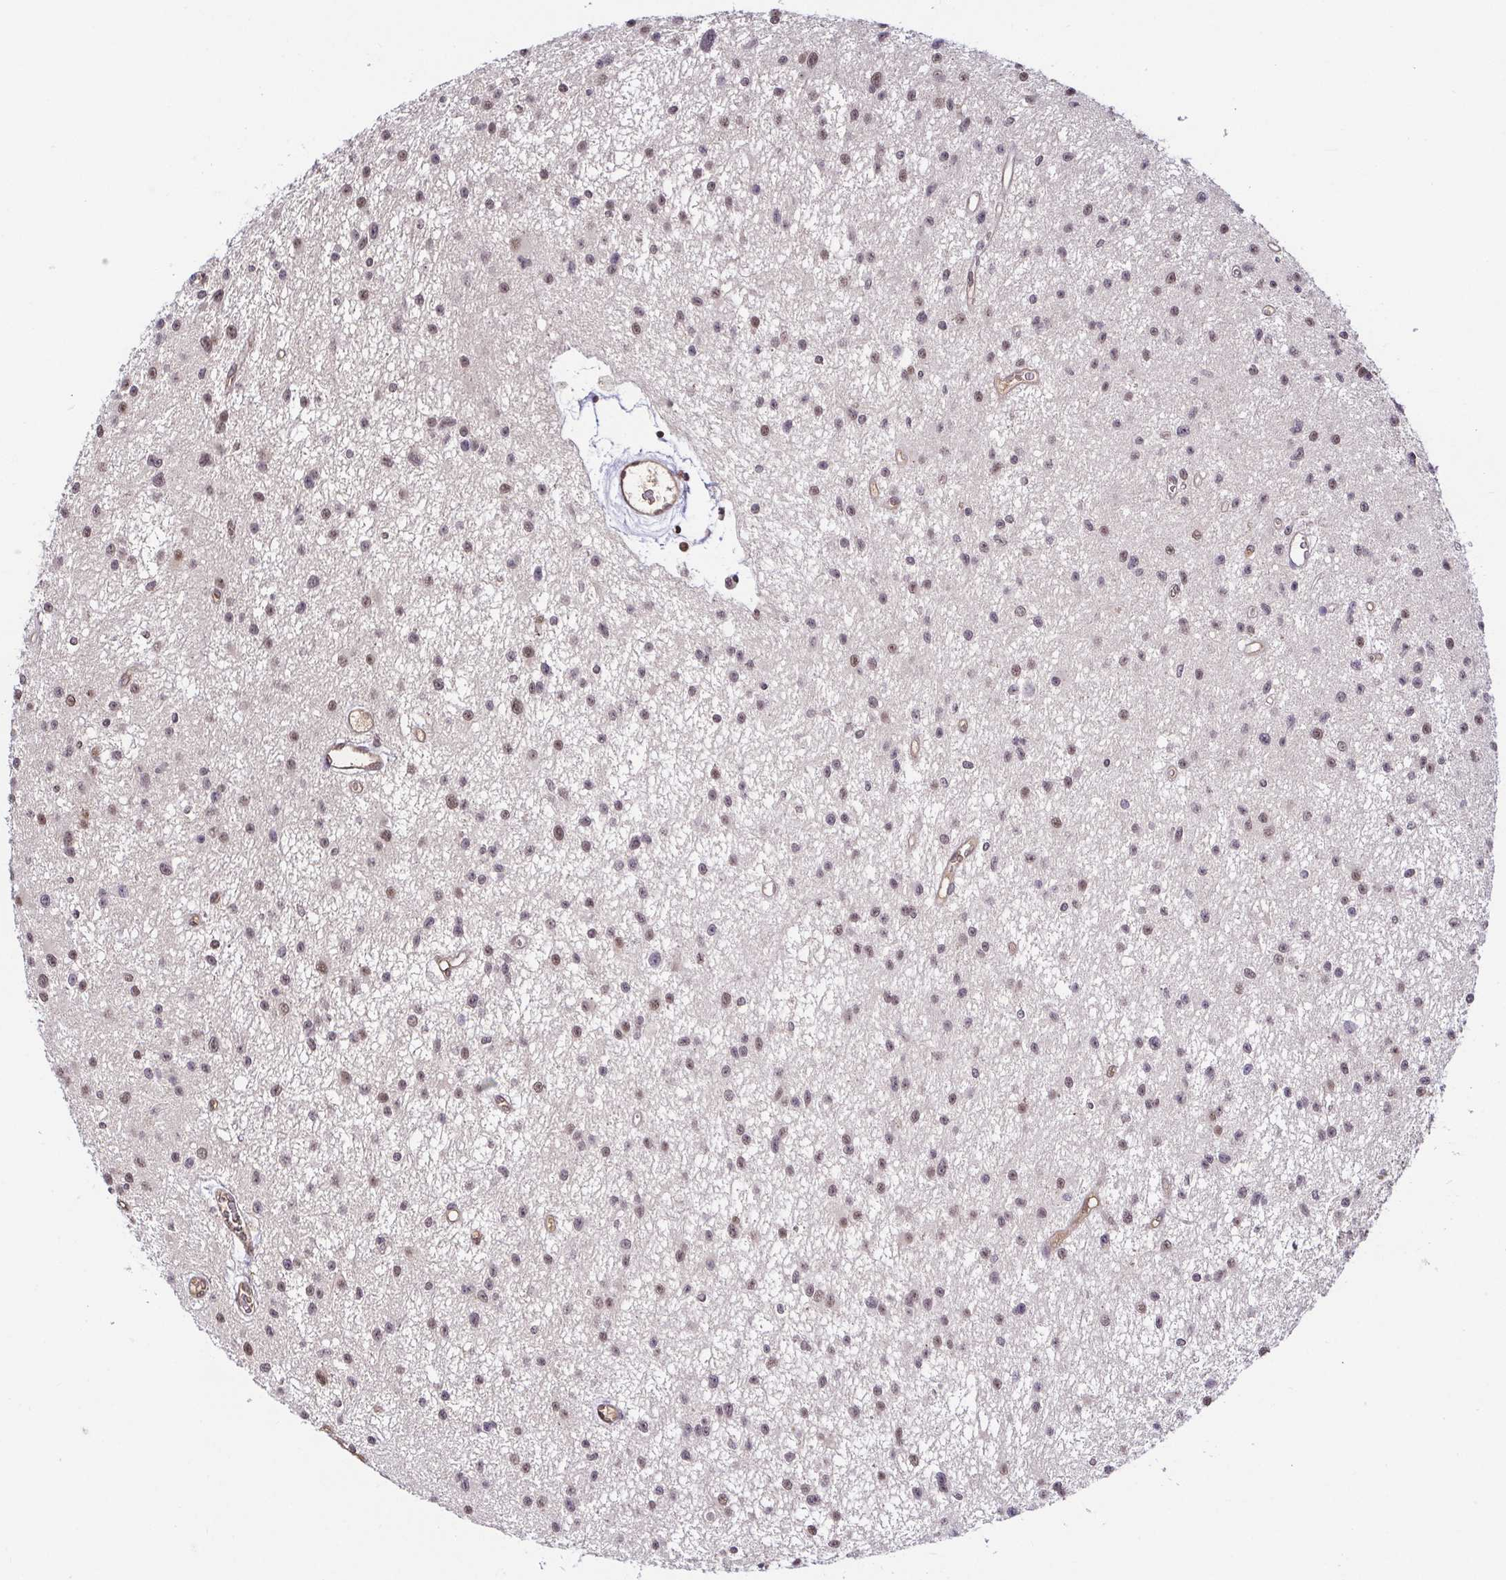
{"staining": {"intensity": "moderate", "quantity": "25%-75%", "location": "nuclear"}, "tissue": "glioma", "cell_type": "Tumor cells", "image_type": "cancer", "snomed": [{"axis": "morphology", "description": "Glioma, malignant, Low grade"}, {"axis": "topography", "description": "Brain"}], "caption": "Protein staining demonstrates moderate nuclear staining in about 25%-75% of tumor cells in malignant low-grade glioma.", "gene": "PSMB9", "patient": {"sex": "male", "age": 43}}